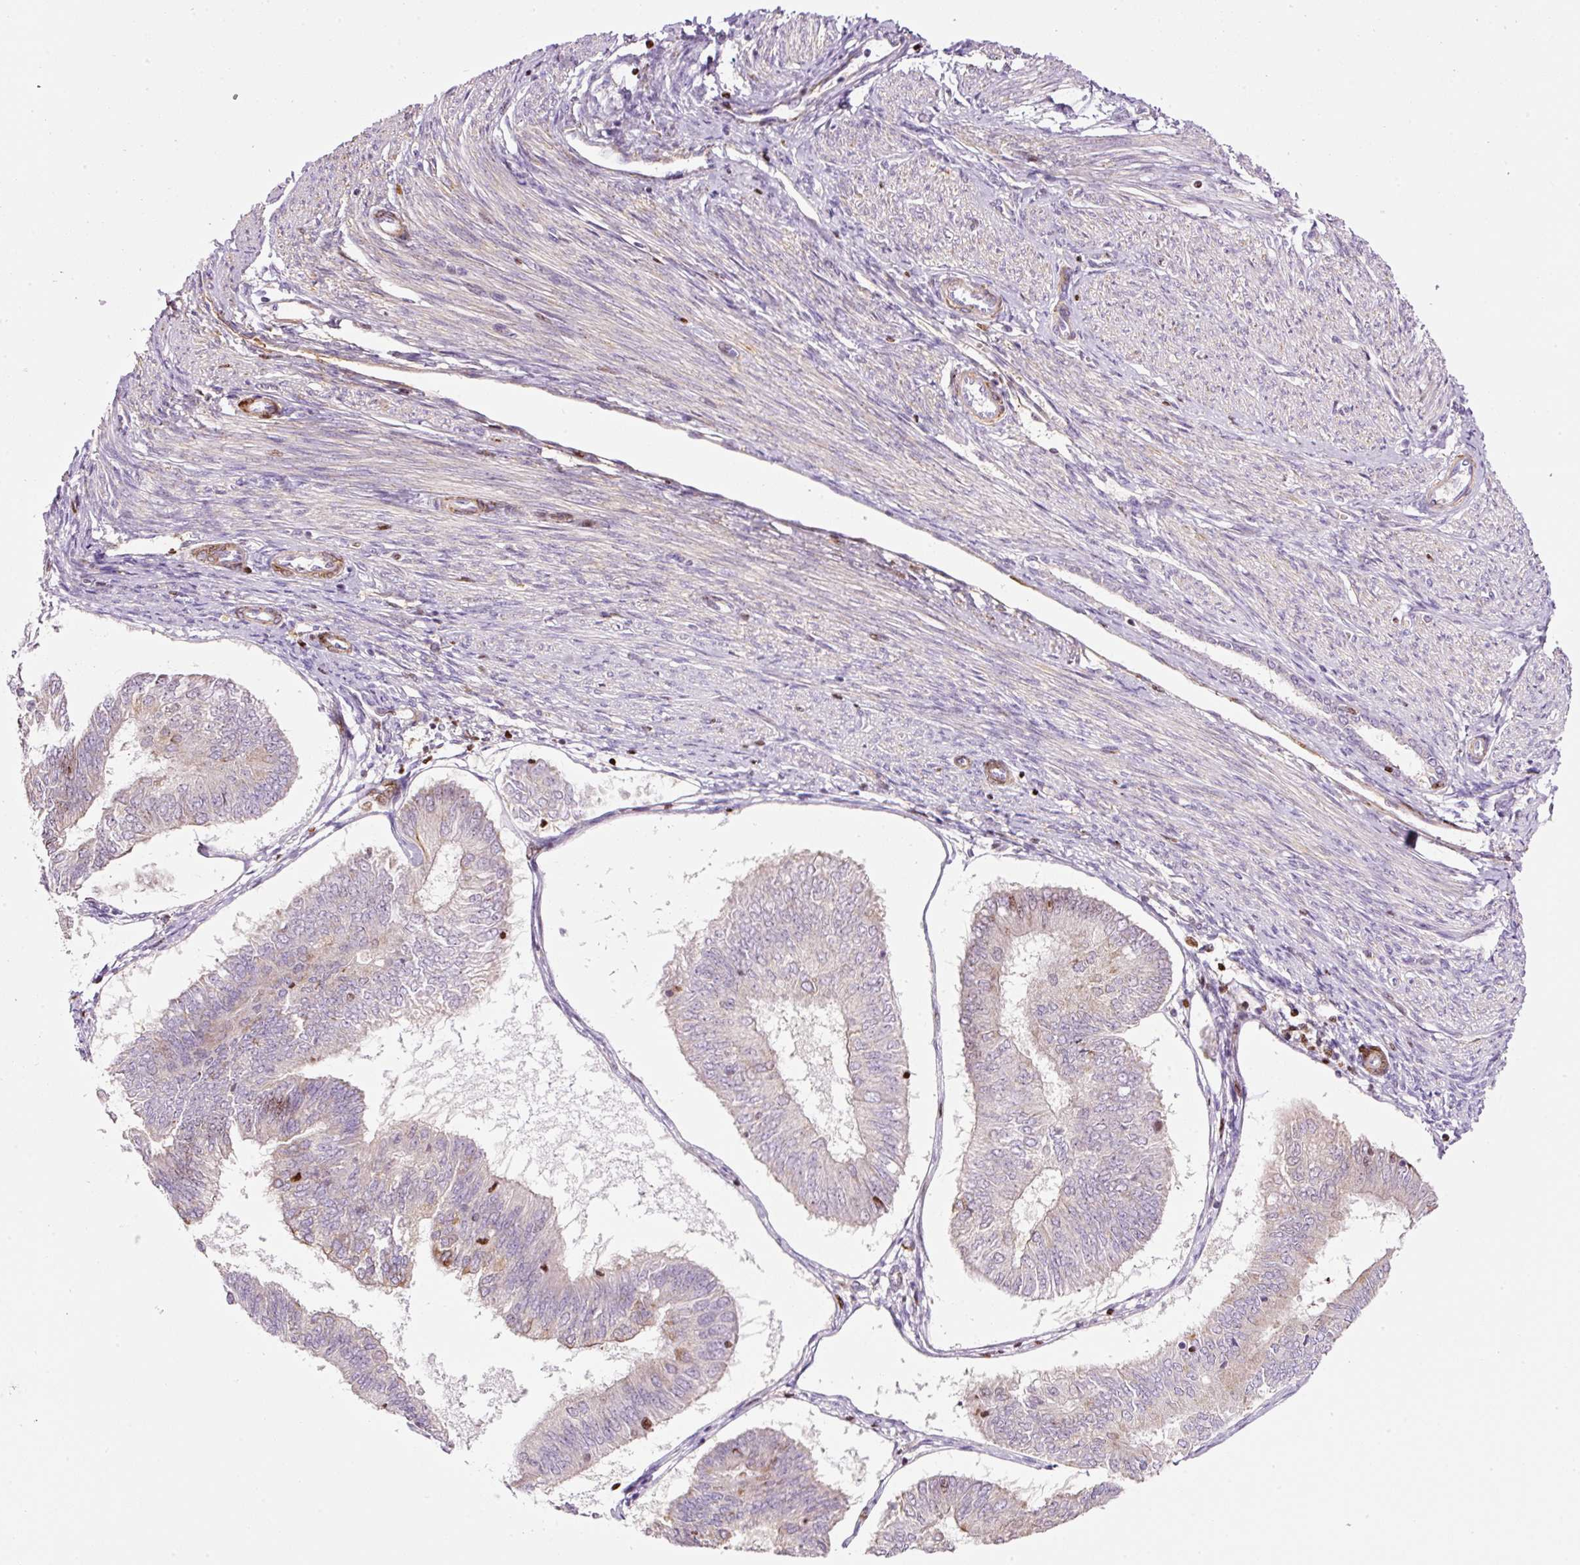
{"staining": {"intensity": "negative", "quantity": "none", "location": "none"}, "tissue": "endometrial cancer", "cell_type": "Tumor cells", "image_type": "cancer", "snomed": [{"axis": "morphology", "description": "Adenocarcinoma, NOS"}, {"axis": "topography", "description": "Endometrium"}], "caption": "An immunohistochemistry (IHC) micrograph of adenocarcinoma (endometrial) is shown. There is no staining in tumor cells of adenocarcinoma (endometrial). Nuclei are stained in blue.", "gene": "TMEM8B", "patient": {"sex": "female", "age": 58}}